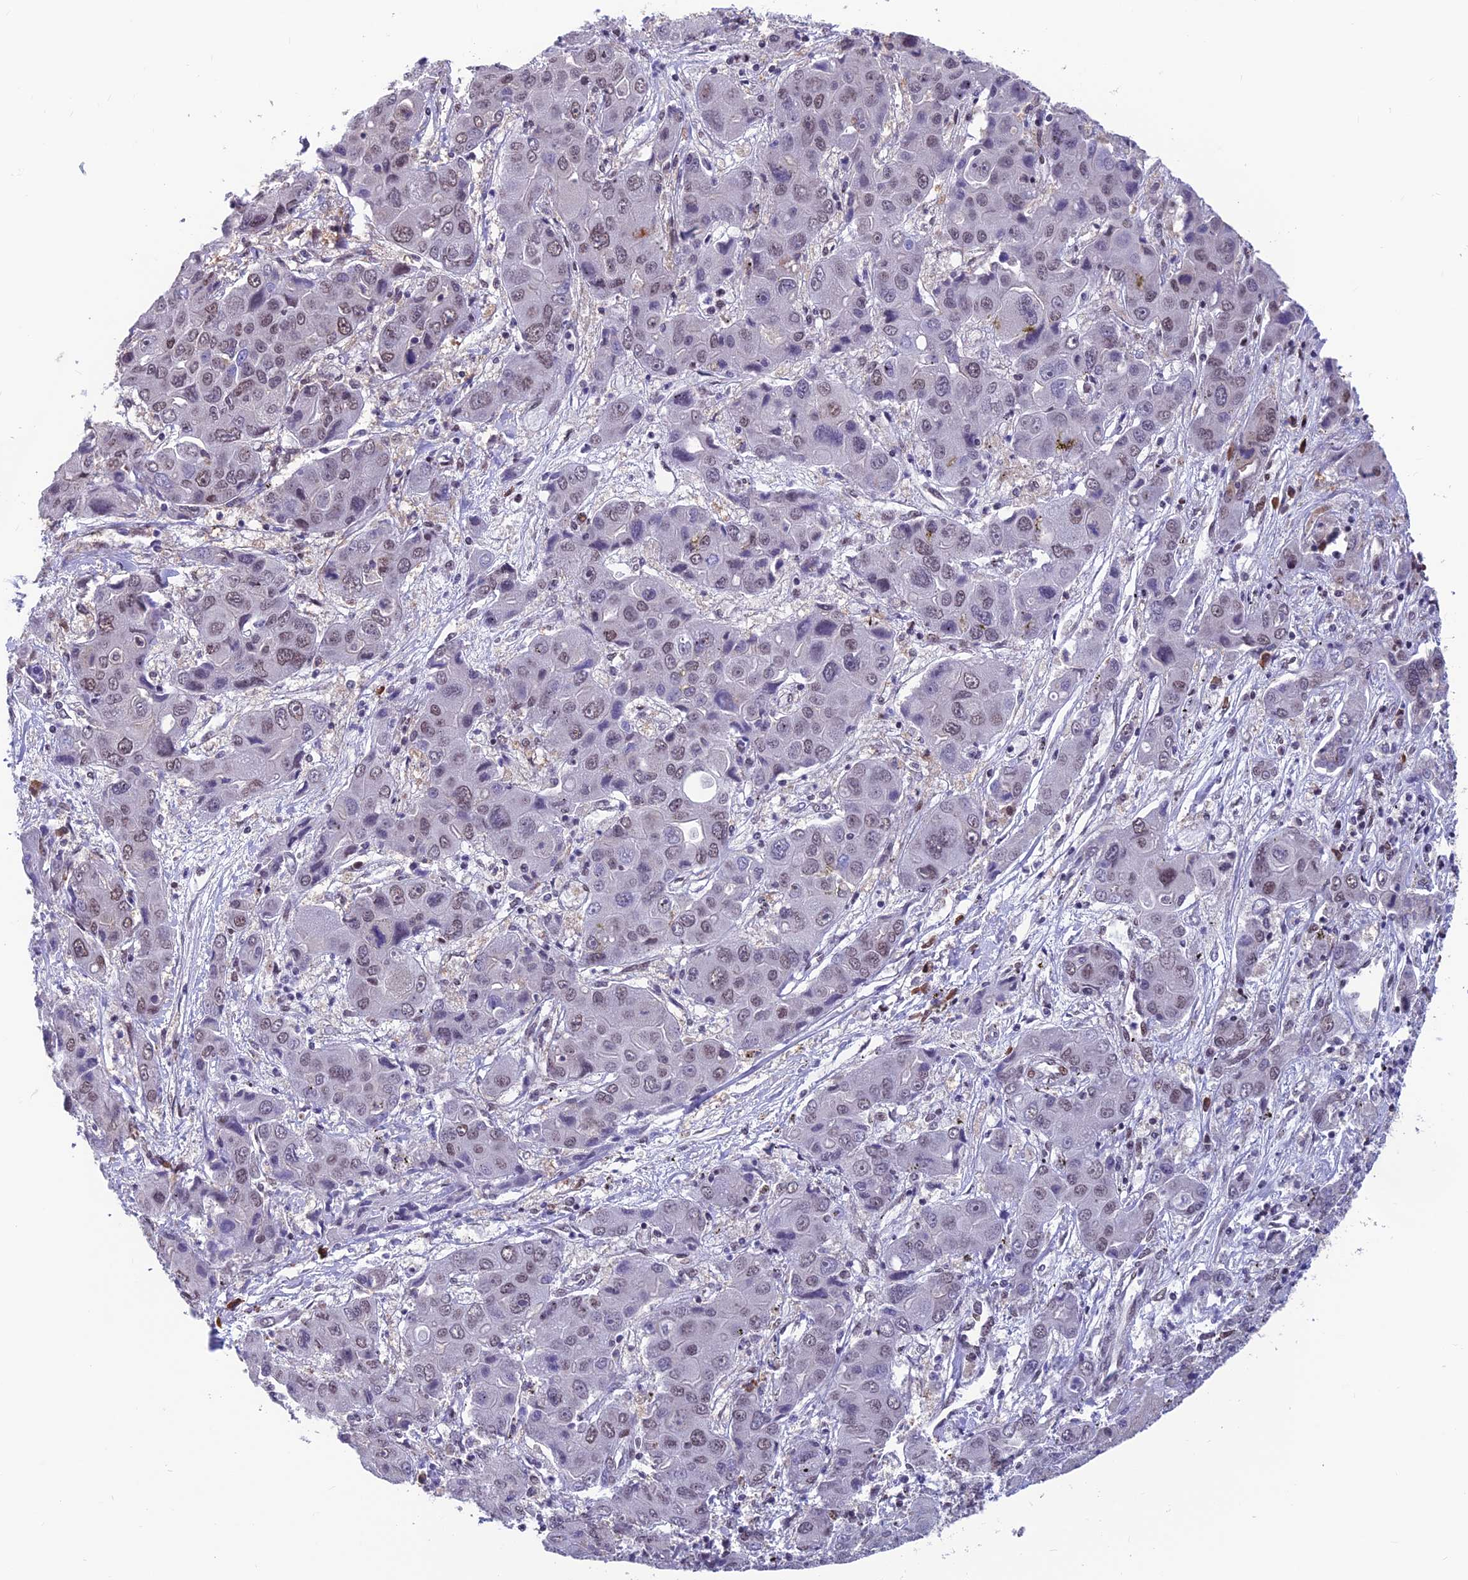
{"staining": {"intensity": "weak", "quantity": "<25%", "location": "nuclear"}, "tissue": "liver cancer", "cell_type": "Tumor cells", "image_type": "cancer", "snomed": [{"axis": "morphology", "description": "Cholangiocarcinoma"}, {"axis": "topography", "description": "Liver"}], "caption": "This image is of liver cholangiocarcinoma stained with immunohistochemistry to label a protein in brown with the nuclei are counter-stained blue. There is no staining in tumor cells. (DAB (3,3'-diaminobenzidine) immunohistochemistry, high magnification).", "gene": "KIAA1191", "patient": {"sex": "male", "age": 67}}